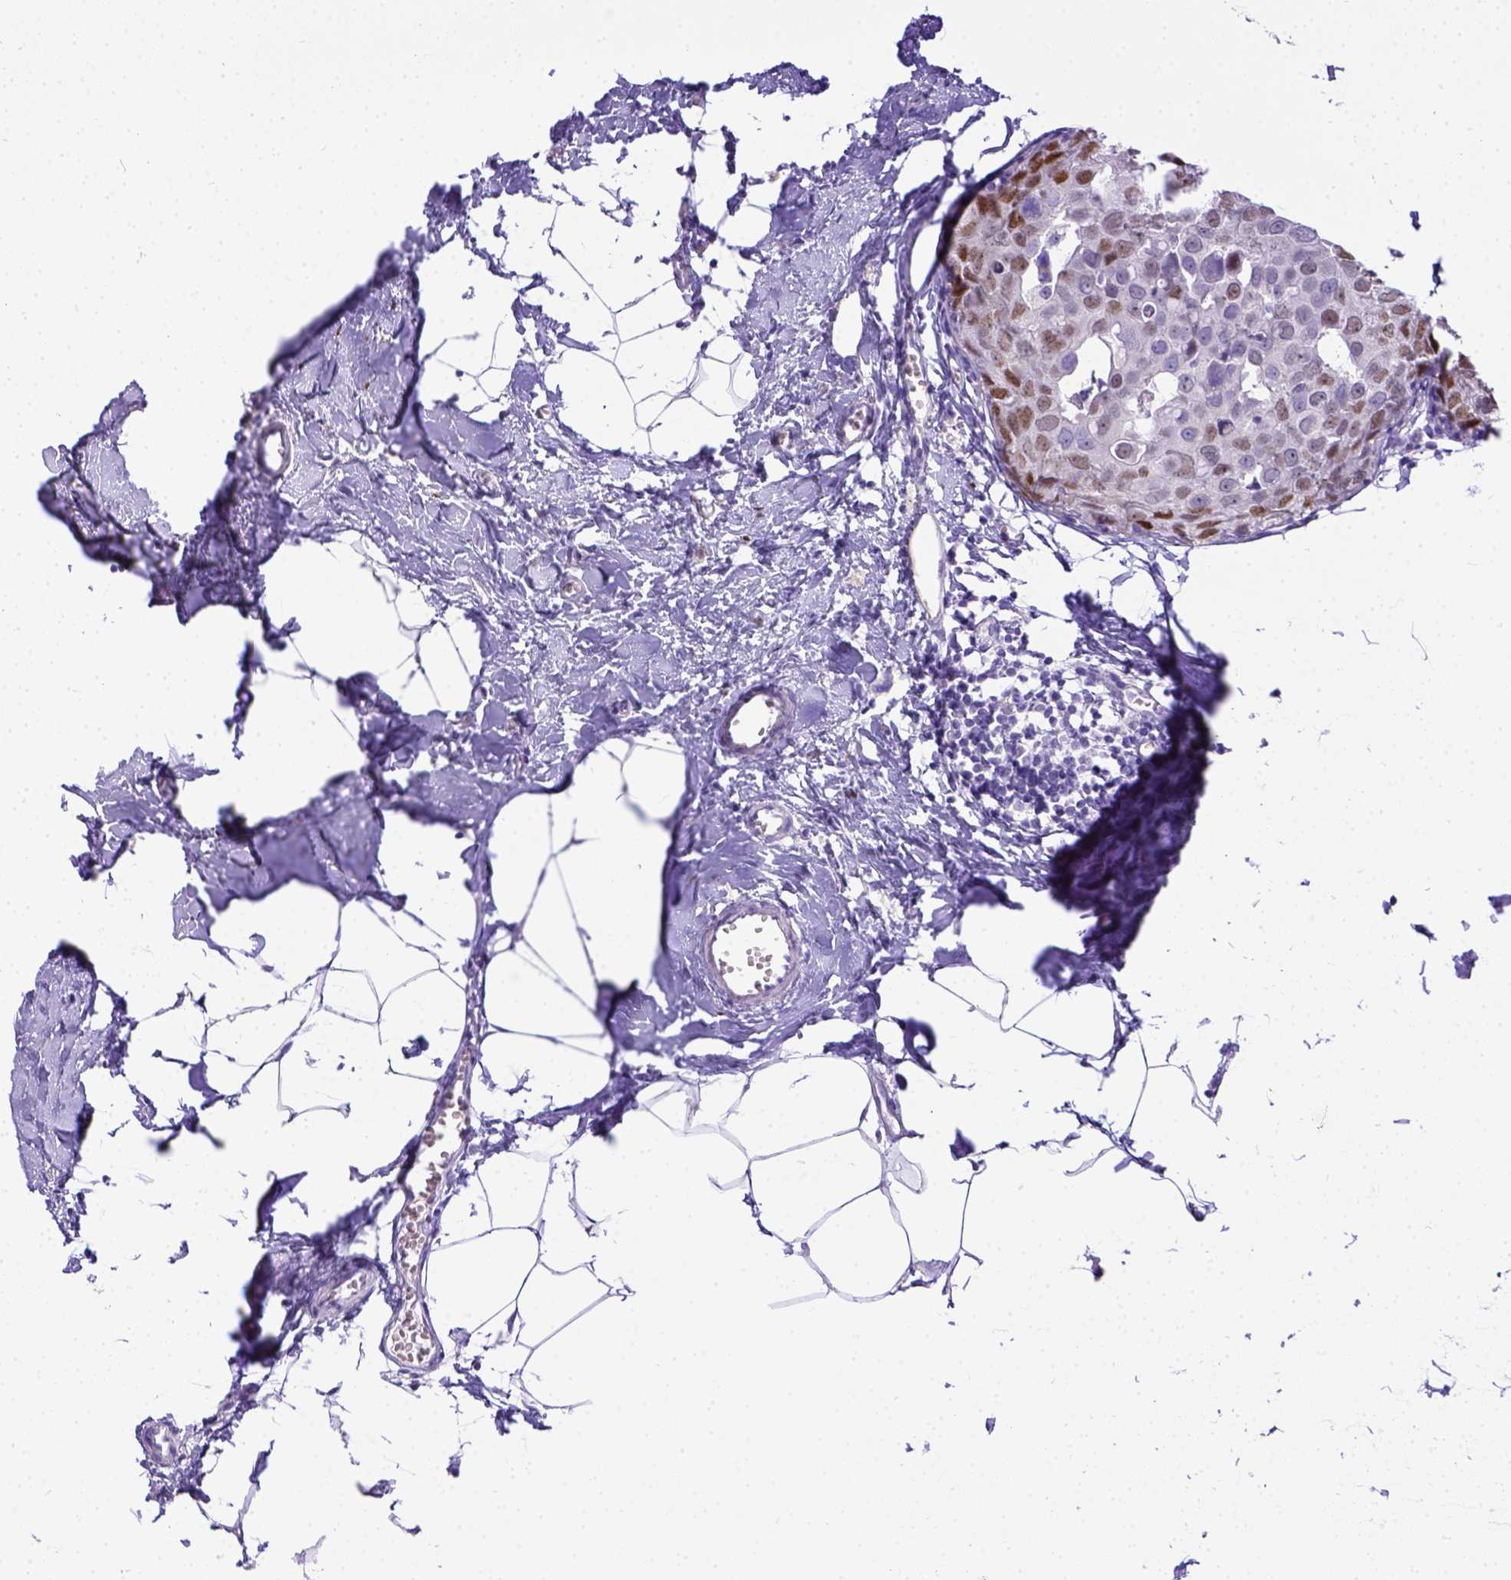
{"staining": {"intensity": "moderate", "quantity": "<25%", "location": "nuclear"}, "tissue": "breast cancer", "cell_type": "Tumor cells", "image_type": "cancer", "snomed": [{"axis": "morphology", "description": "Duct carcinoma"}, {"axis": "topography", "description": "Breast"}], "caption": "IHC staining of intraductal carcinoma (breast), which exhibits low levels of moderate nuclear positivity in approximately <25% of tumor cells indicating moderate nuclear protein staining. The staining was performed using DAB (3,3'-diaminobenzidine) (brown) for protein detection and nuclei were counterstained in hematoxylin (blue).", "gene": "ESR1", "patient": {"sex": "female", "age": 38}}